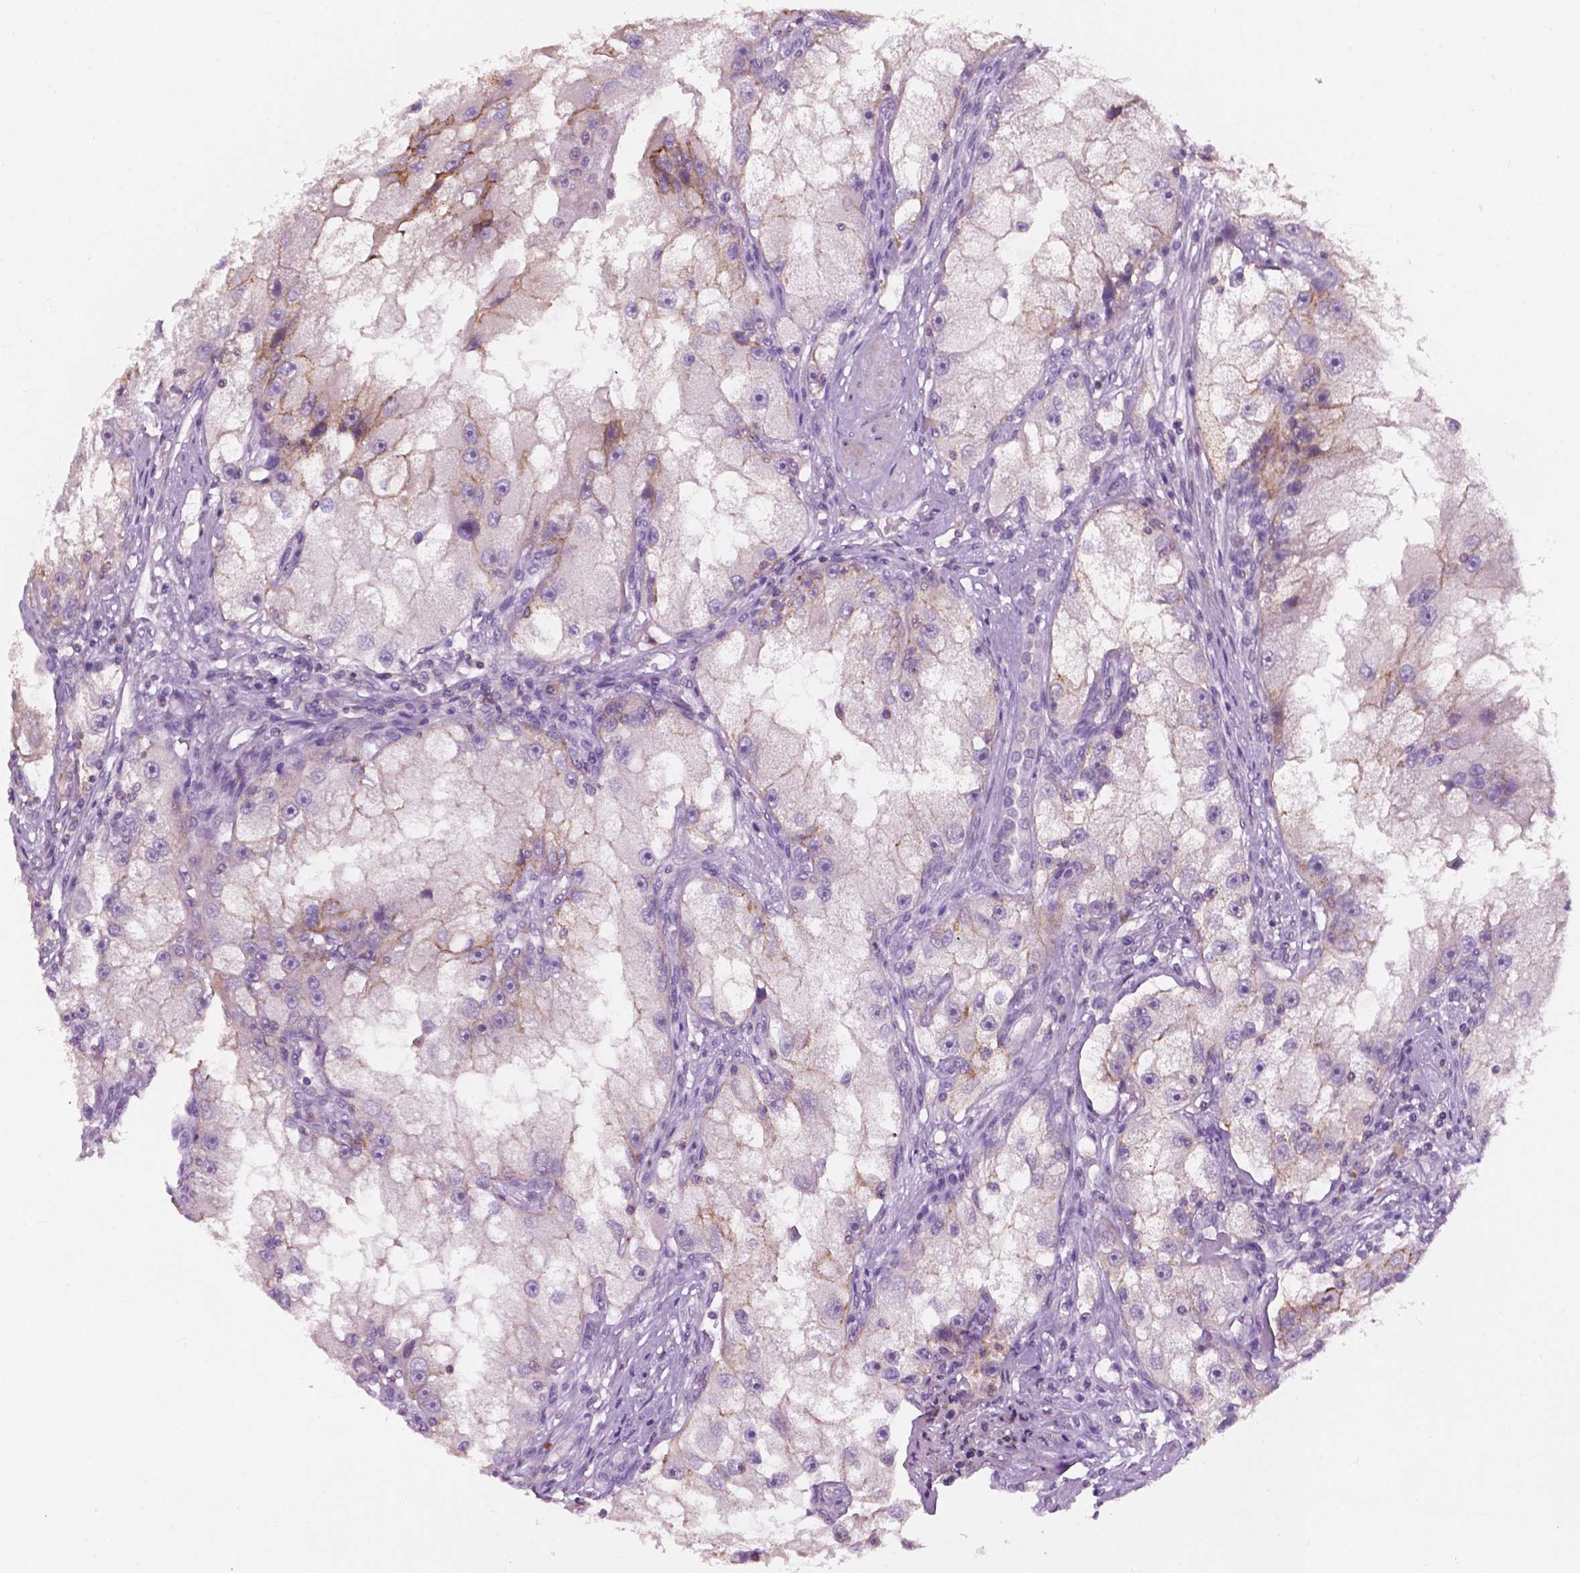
{"staining": {"intensity": "negative", "quantity": "none", "location": "none"}, "tissue": "renal cancer", "cell_type": "Tumor cells", "image_type": "cancer", "snomed": [{"axis": "morphology", "description": "Adenocarcinoma, NOS"}, {"axis": "topography", "description": "Kidney"}], "caption": "Tumor cells show no significant positivity in renal adenocarcinoma.", "gene": "EGFR", "patient": {"sex": "male", "age": 63}}